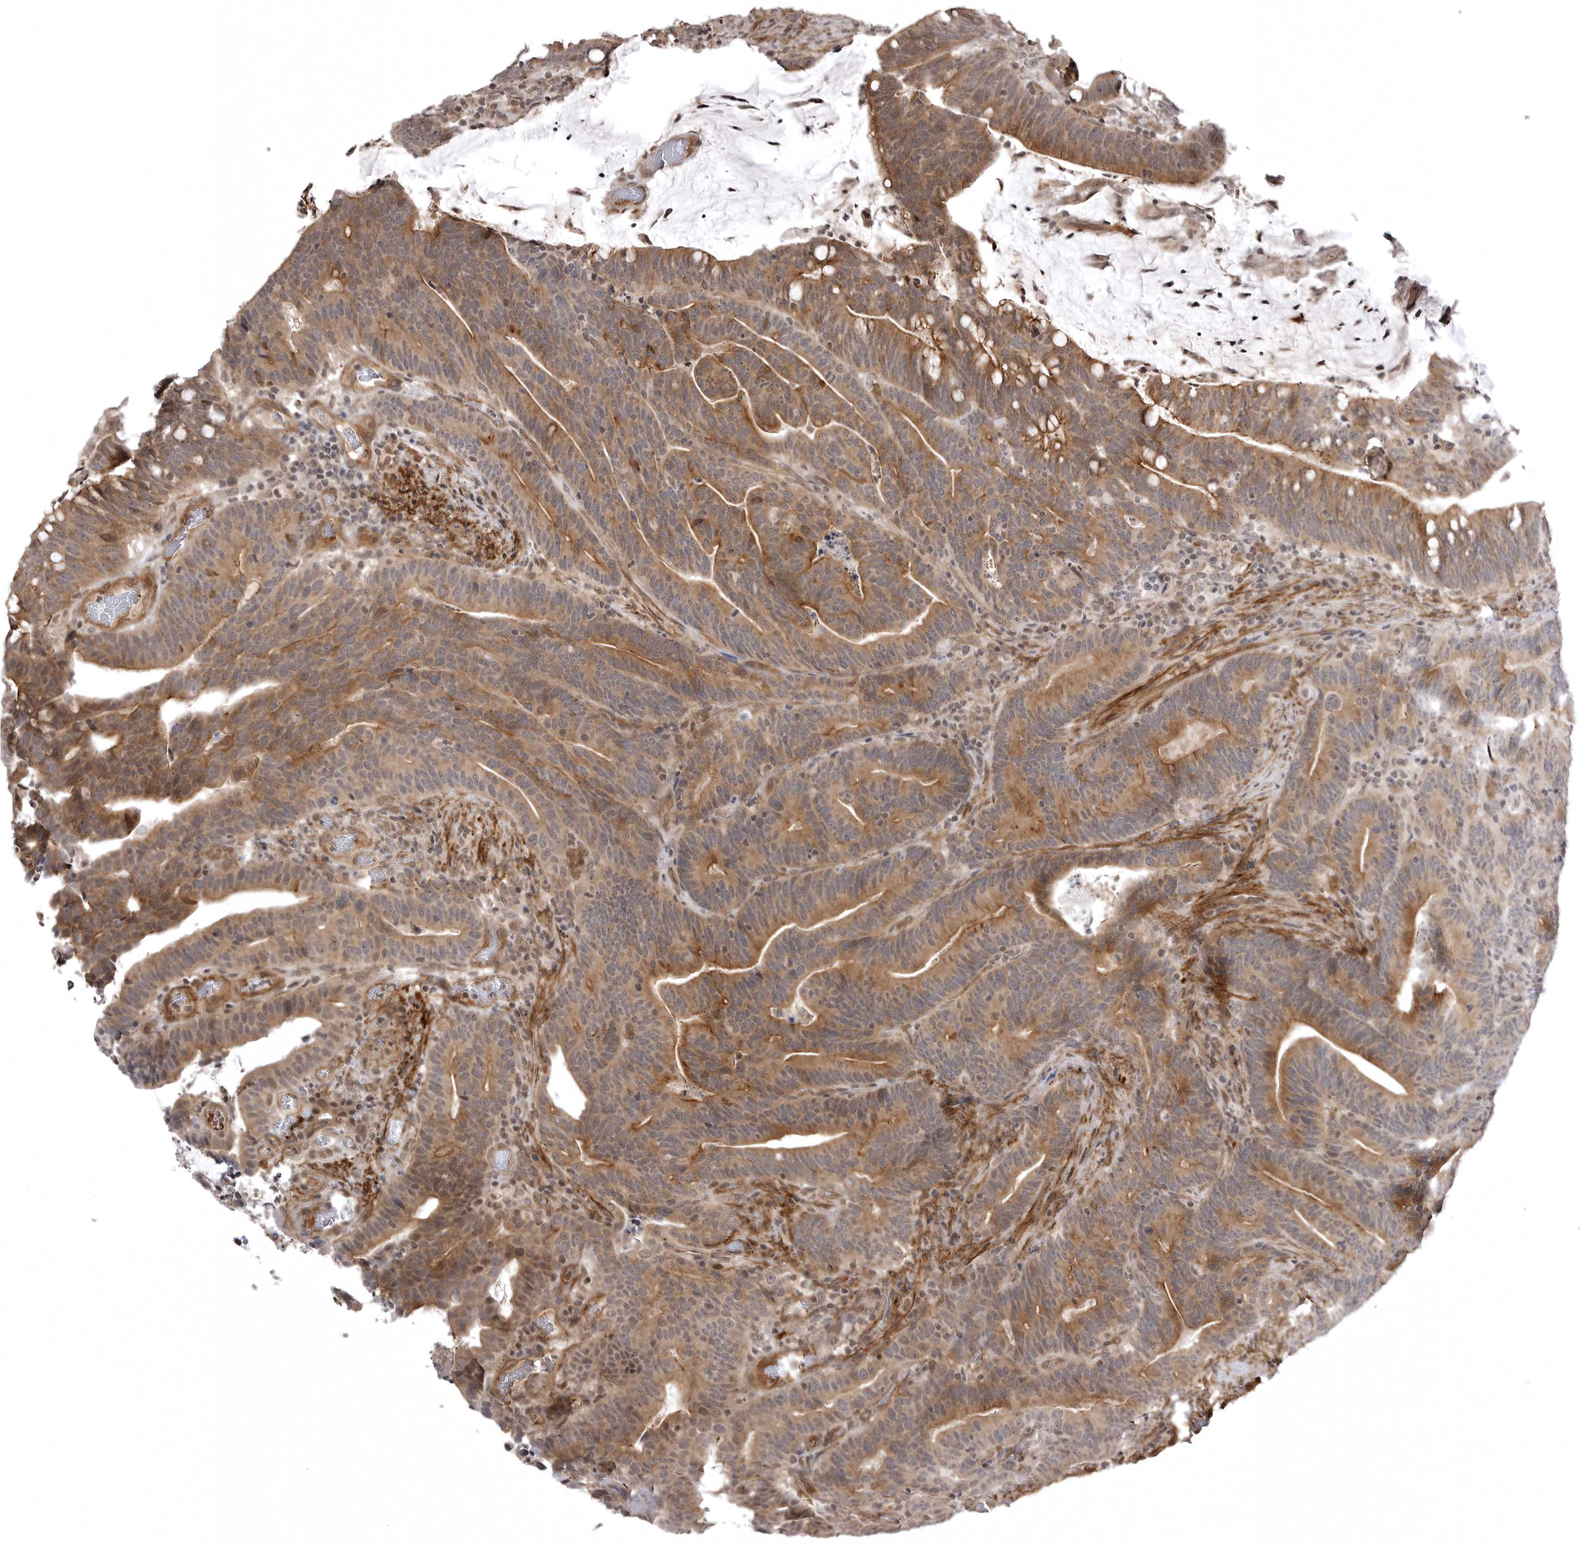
{"staining": {"intensity": "moderate", "quantity": ">75%", "location": "cytoplasmic/membranous"}, "tissue": "colorectal cancer", "cell_type": "Tumor cells", "image_type": "cancer", "snomed": [{"axis": "morphology", "description": "Adenocarcinoma, NOS"}, {"axis": "topography", "description": "Colon"}], "caption": "Tumor cells exhibit medium levels of moderate cytoplasmic/membranous expression in approximately >75% of cells in human colorectal adenocarcinoma.", "gene": "SORBS1", "patient": {"sex": "female", "age": 66}}